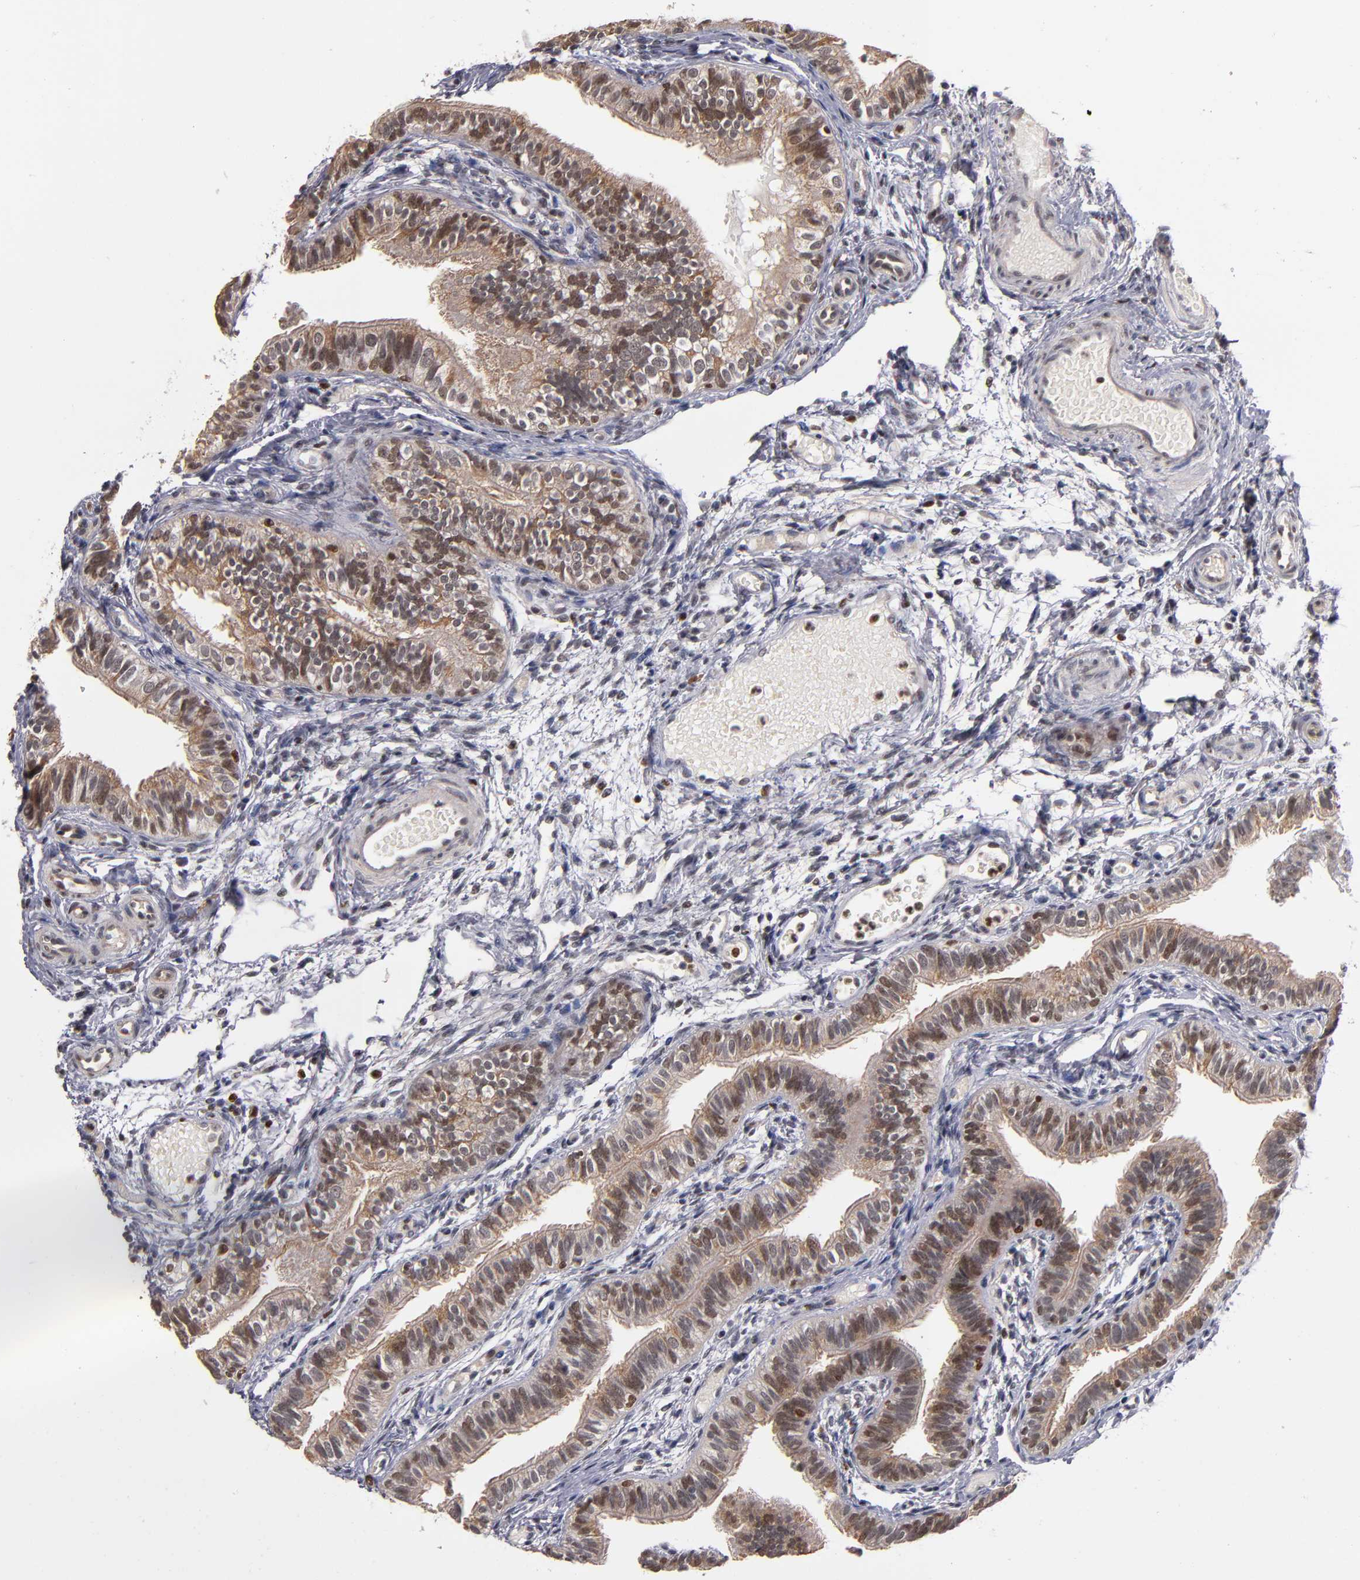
{"staining": {"intensity": "weak", "quantity": "25%-75%", "location": "nuclear"}, "tissue": "fallopian tube", "cell_type": "Glandular cells", "image_type": "normal", "snomed": [{"axis": "morphology", "description": "Normal tissue, NOS"}, {"axis": "morphology", "description": "Dermoid, NOS"}, {"axis": "topography", "description": "Fallopian tube"}], "caption": "Fallopian tube stained with DAB immunohistochemistry shows low levels of weak nuclear expression in about 25%-75% of glandular cells.", "gene": "KDM6A", "patient": {"sex": "female", "age": 33}}